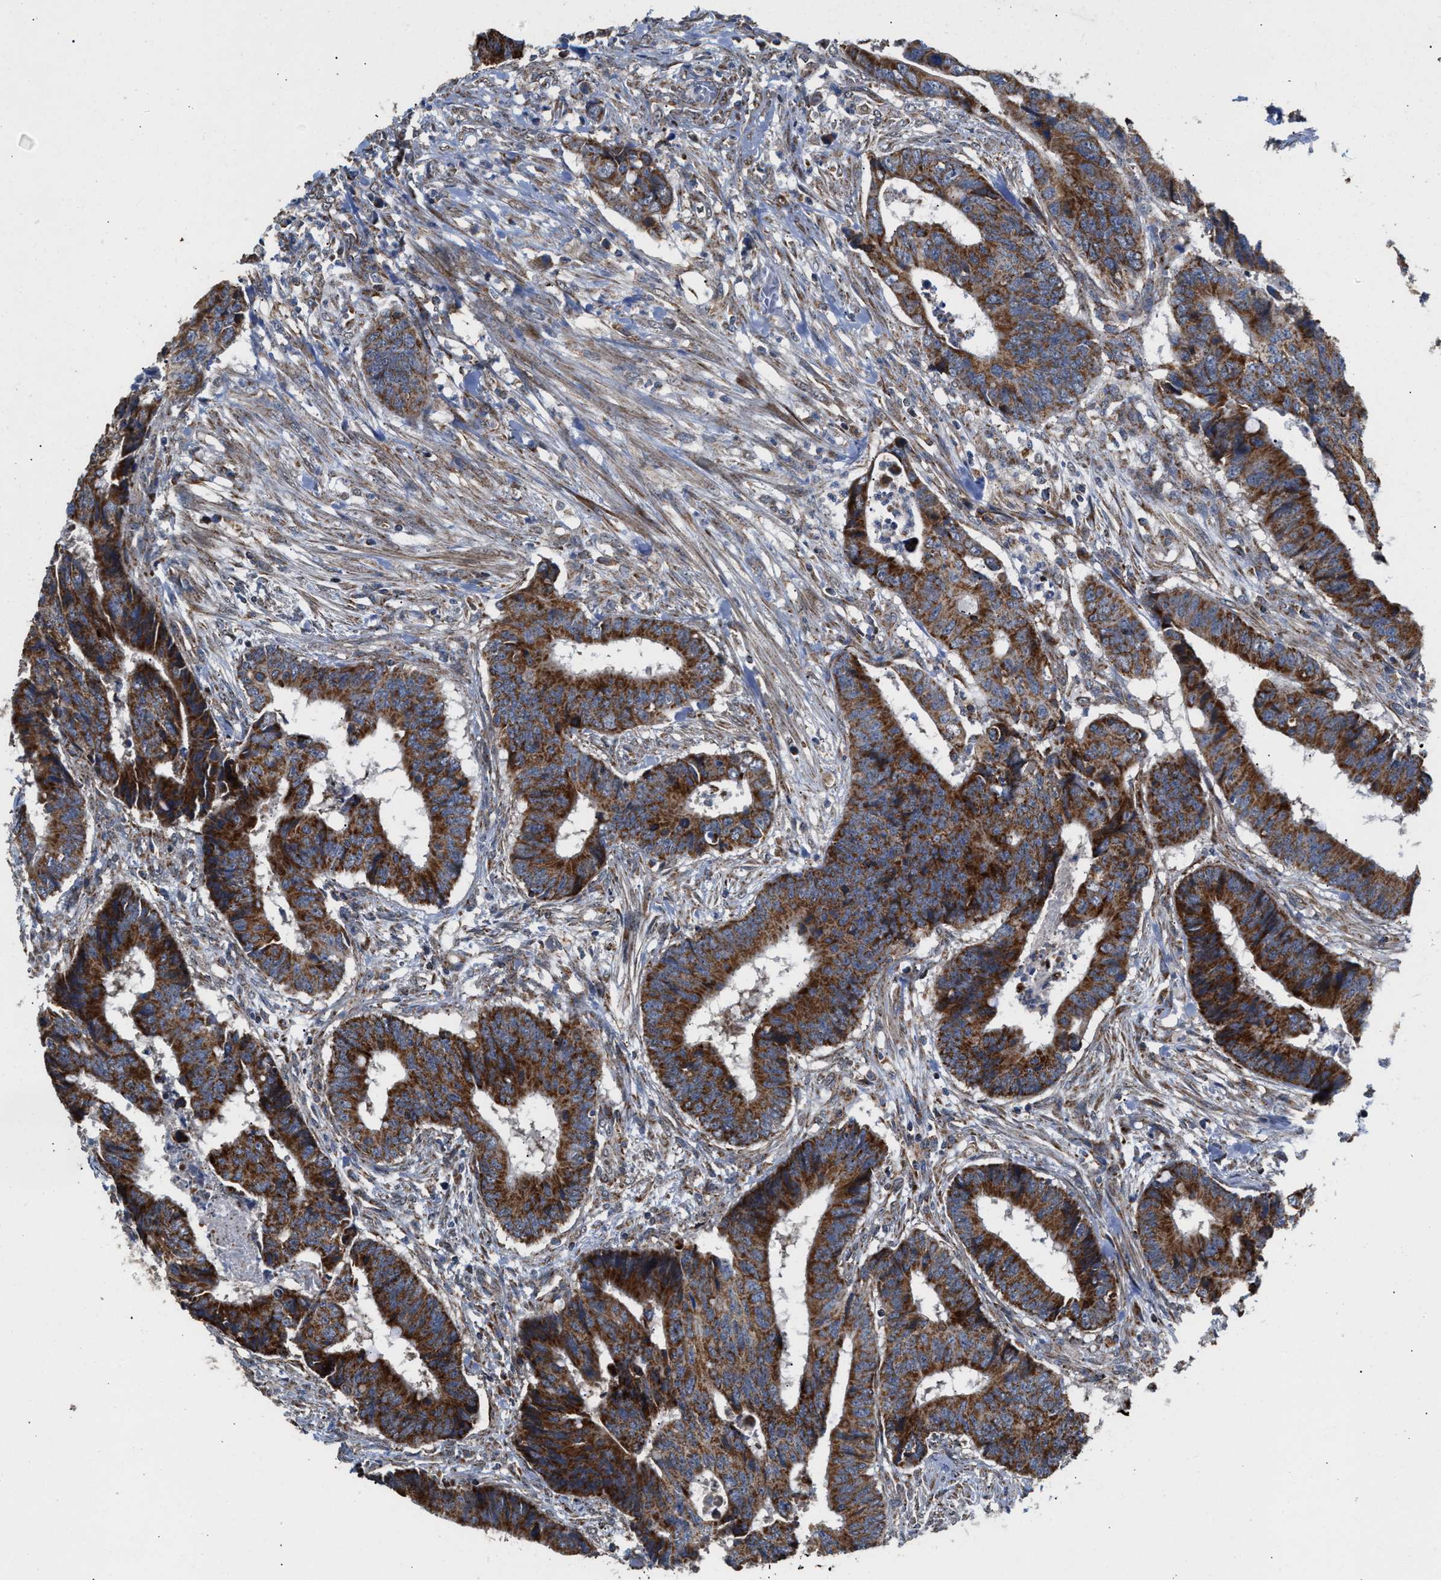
{"staining": {"intensity": "strong", "quantity": ">75%", "location": "cytoplasmic/membranous"}, "tissue": "colorectal cancer", "cell_type": "Tumor cells", "image_type": "cancer", "snomed": [{"axis": "morphology", "description": "Adenocarcinoma, NOS"}, {"axis": "topography", "description": "Rectum"}], "caption": "This micrograph exhibits immunohistochemistry staining of human colorectal cancer (adenocarcinoma), with high strong cytoplasmic/membranous staining in approximately >75% of tumor cells.", "gene": "TACO1", "patient": {"sex": "male", "age": 84}}